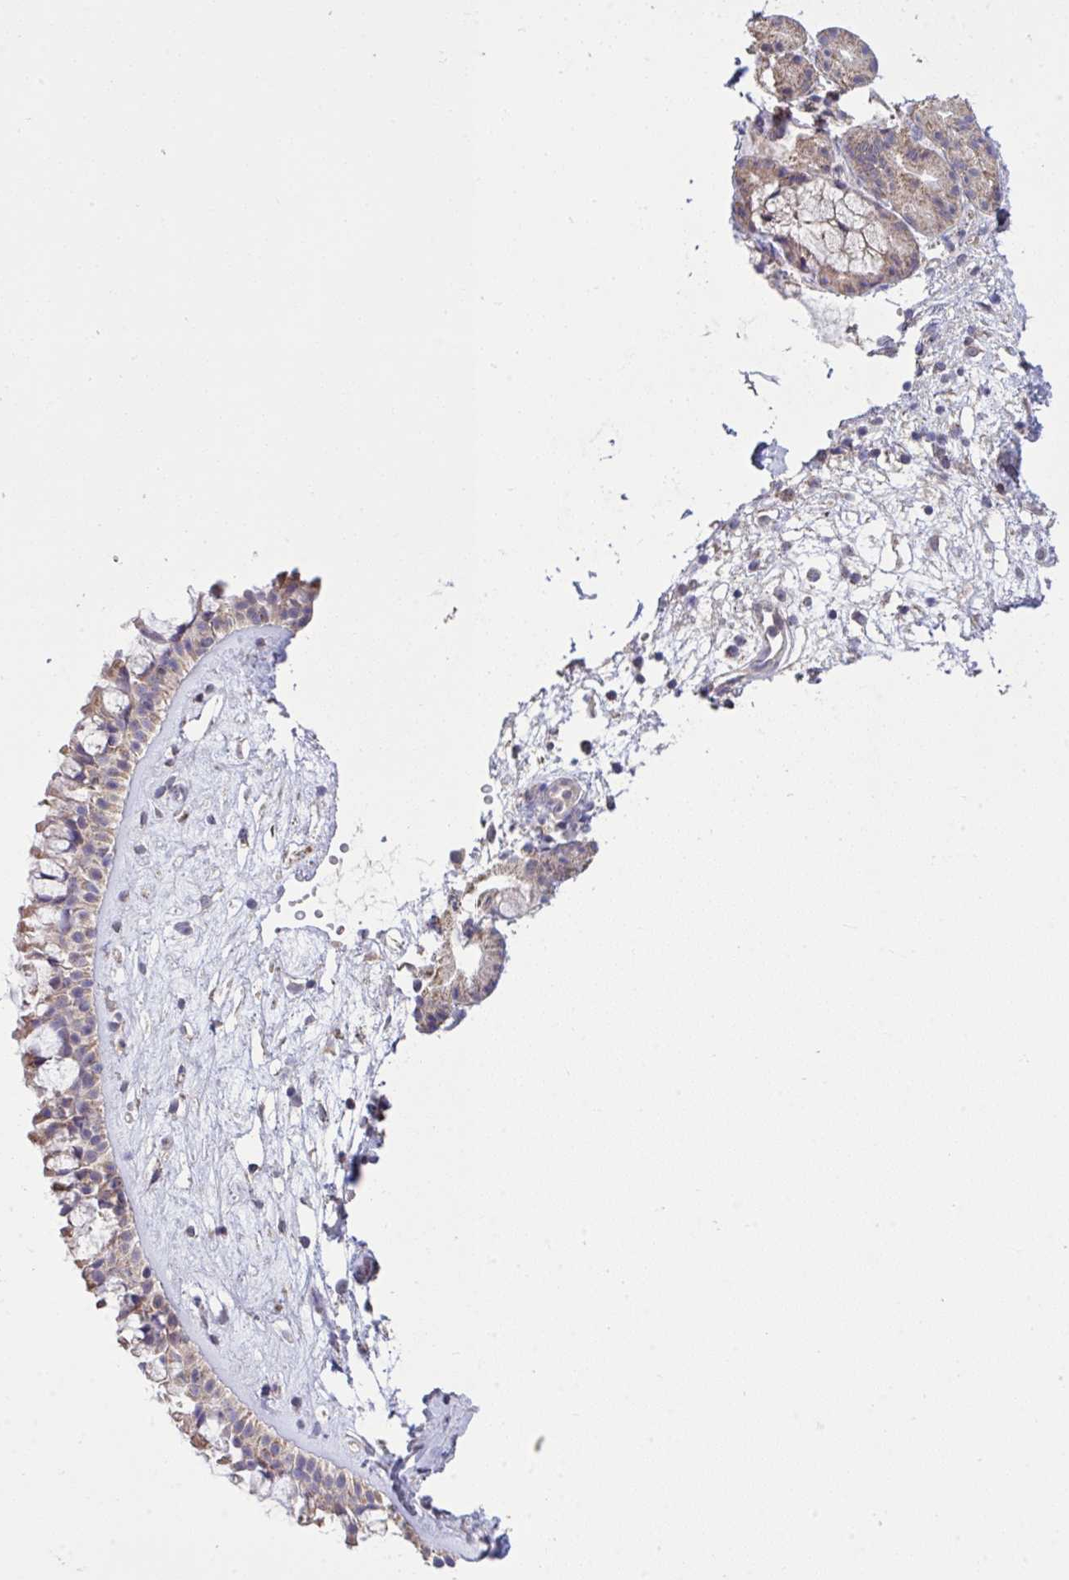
{"staining": {"intensity": "weak", "quantity": "25%-75%", "location": "cytoplasmic/membranous"}, "tissue": "nasopharynx", "cell_type": "Respiratory epithelial cells", "image_type": "normal", "snomed": [{"axis": "morphology", "description": "Normal tissue, NOS"}, {"axis": "topography", "description": "Nasopharynx"}], "caption": "Unremarkable nasopharynx reveals weak cytoplasmic/membranous staining in about 25%-75% of respiratory epithelial cells, visualized by immunohistochemistry. Nuclei are stained in blue.", "gene": "PPM1H", "patient": {"sex": "male", "age": 32}}